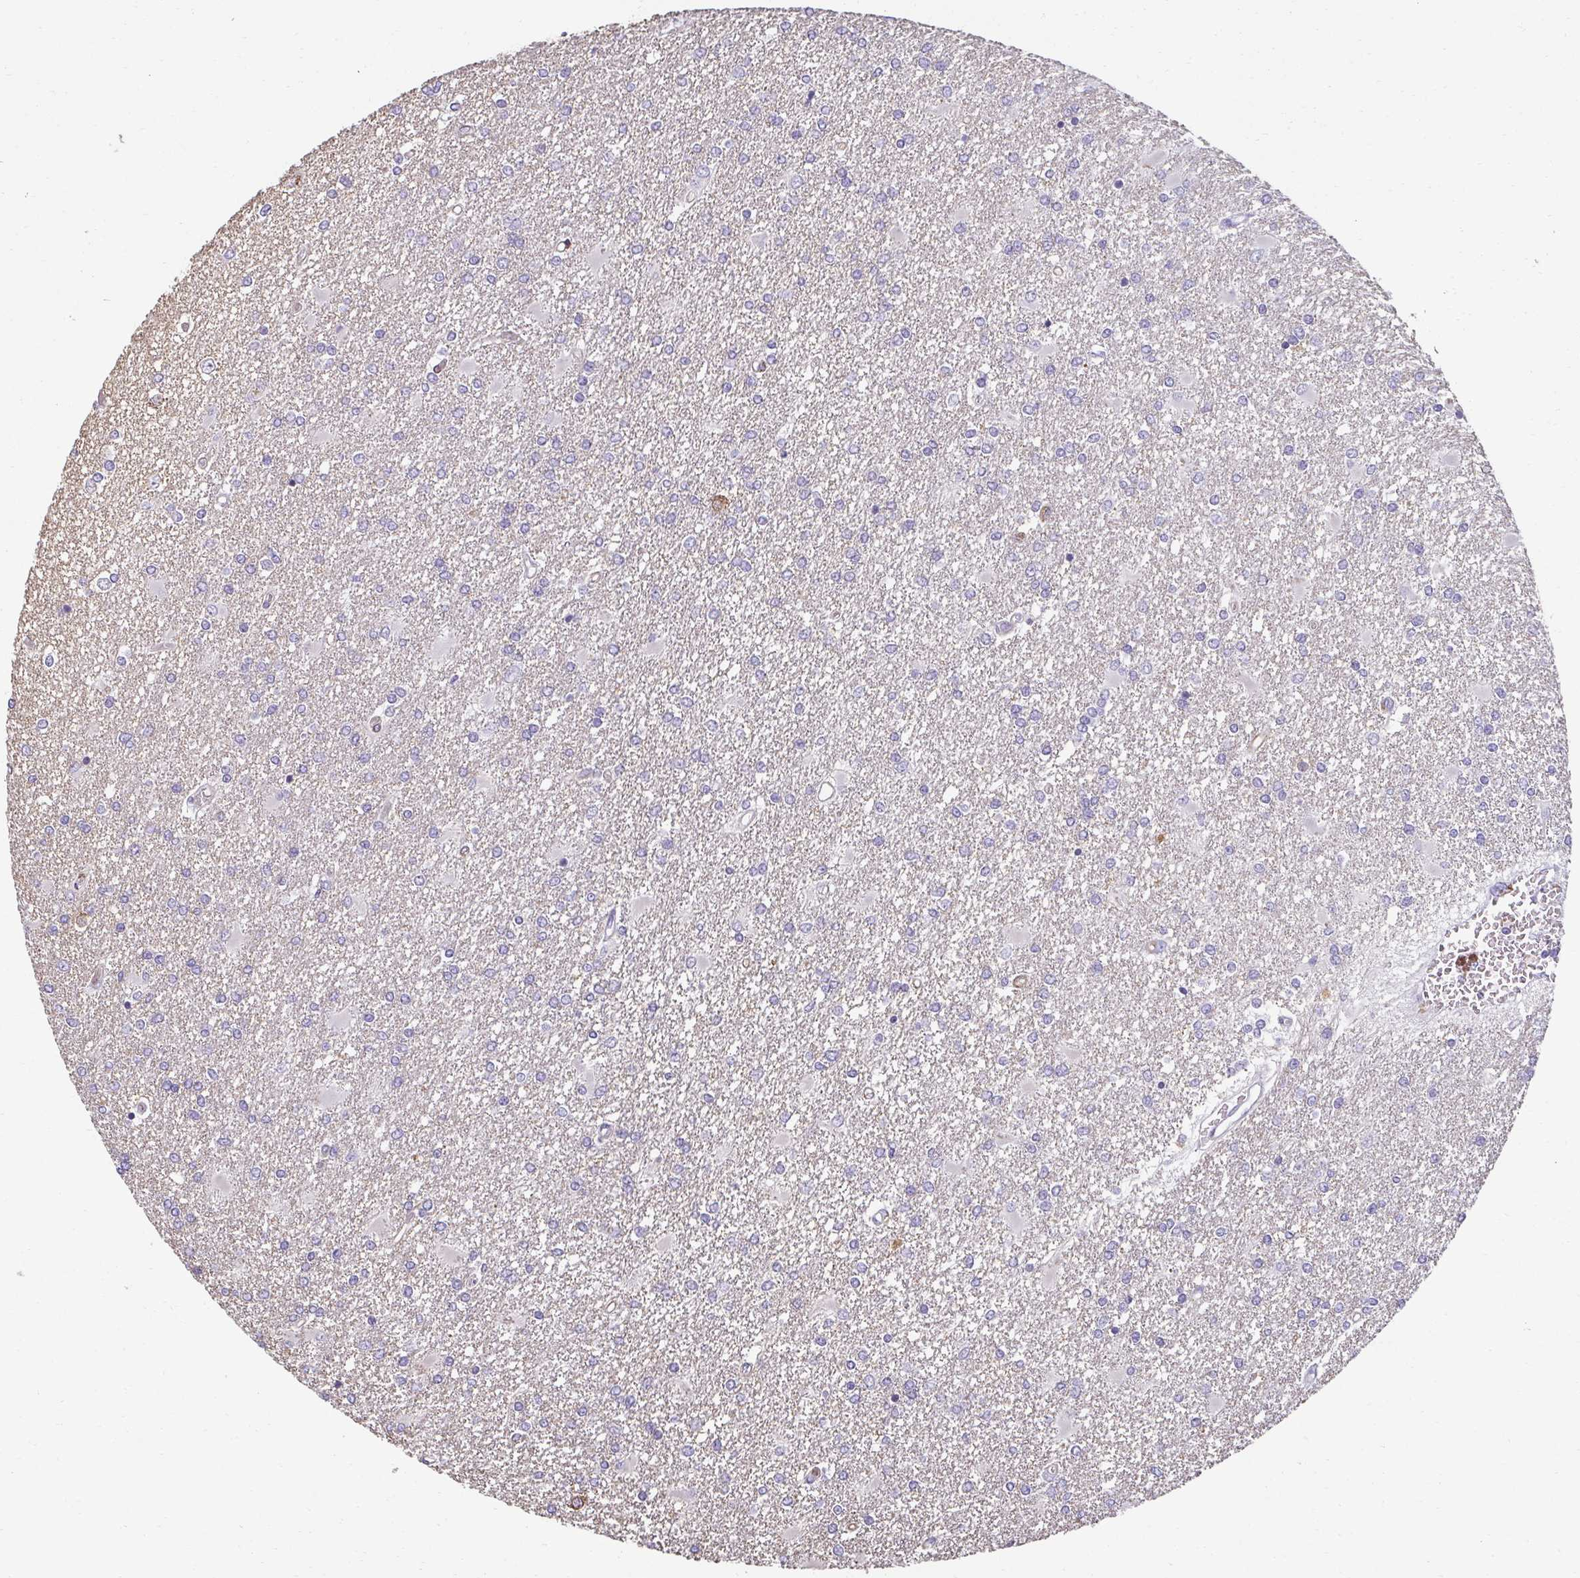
{"staining": {"intensity": "negative", "quantity": "none", "location": "none"}, "tissue": "glioma", "cell_type": "Tumor cells", "image_type": "cancer", "snomed": [{"axis": "morphology", "description": "Glioma, malignant, High grade"}, {"axis": "topography", "description": "Cerebral cortex"}], "caption": "Micrograph shows no significant protein positivity in tumor cells of glioma.", "gene": "PDE2A", "patient": {"sex": "male", "age": 79}}